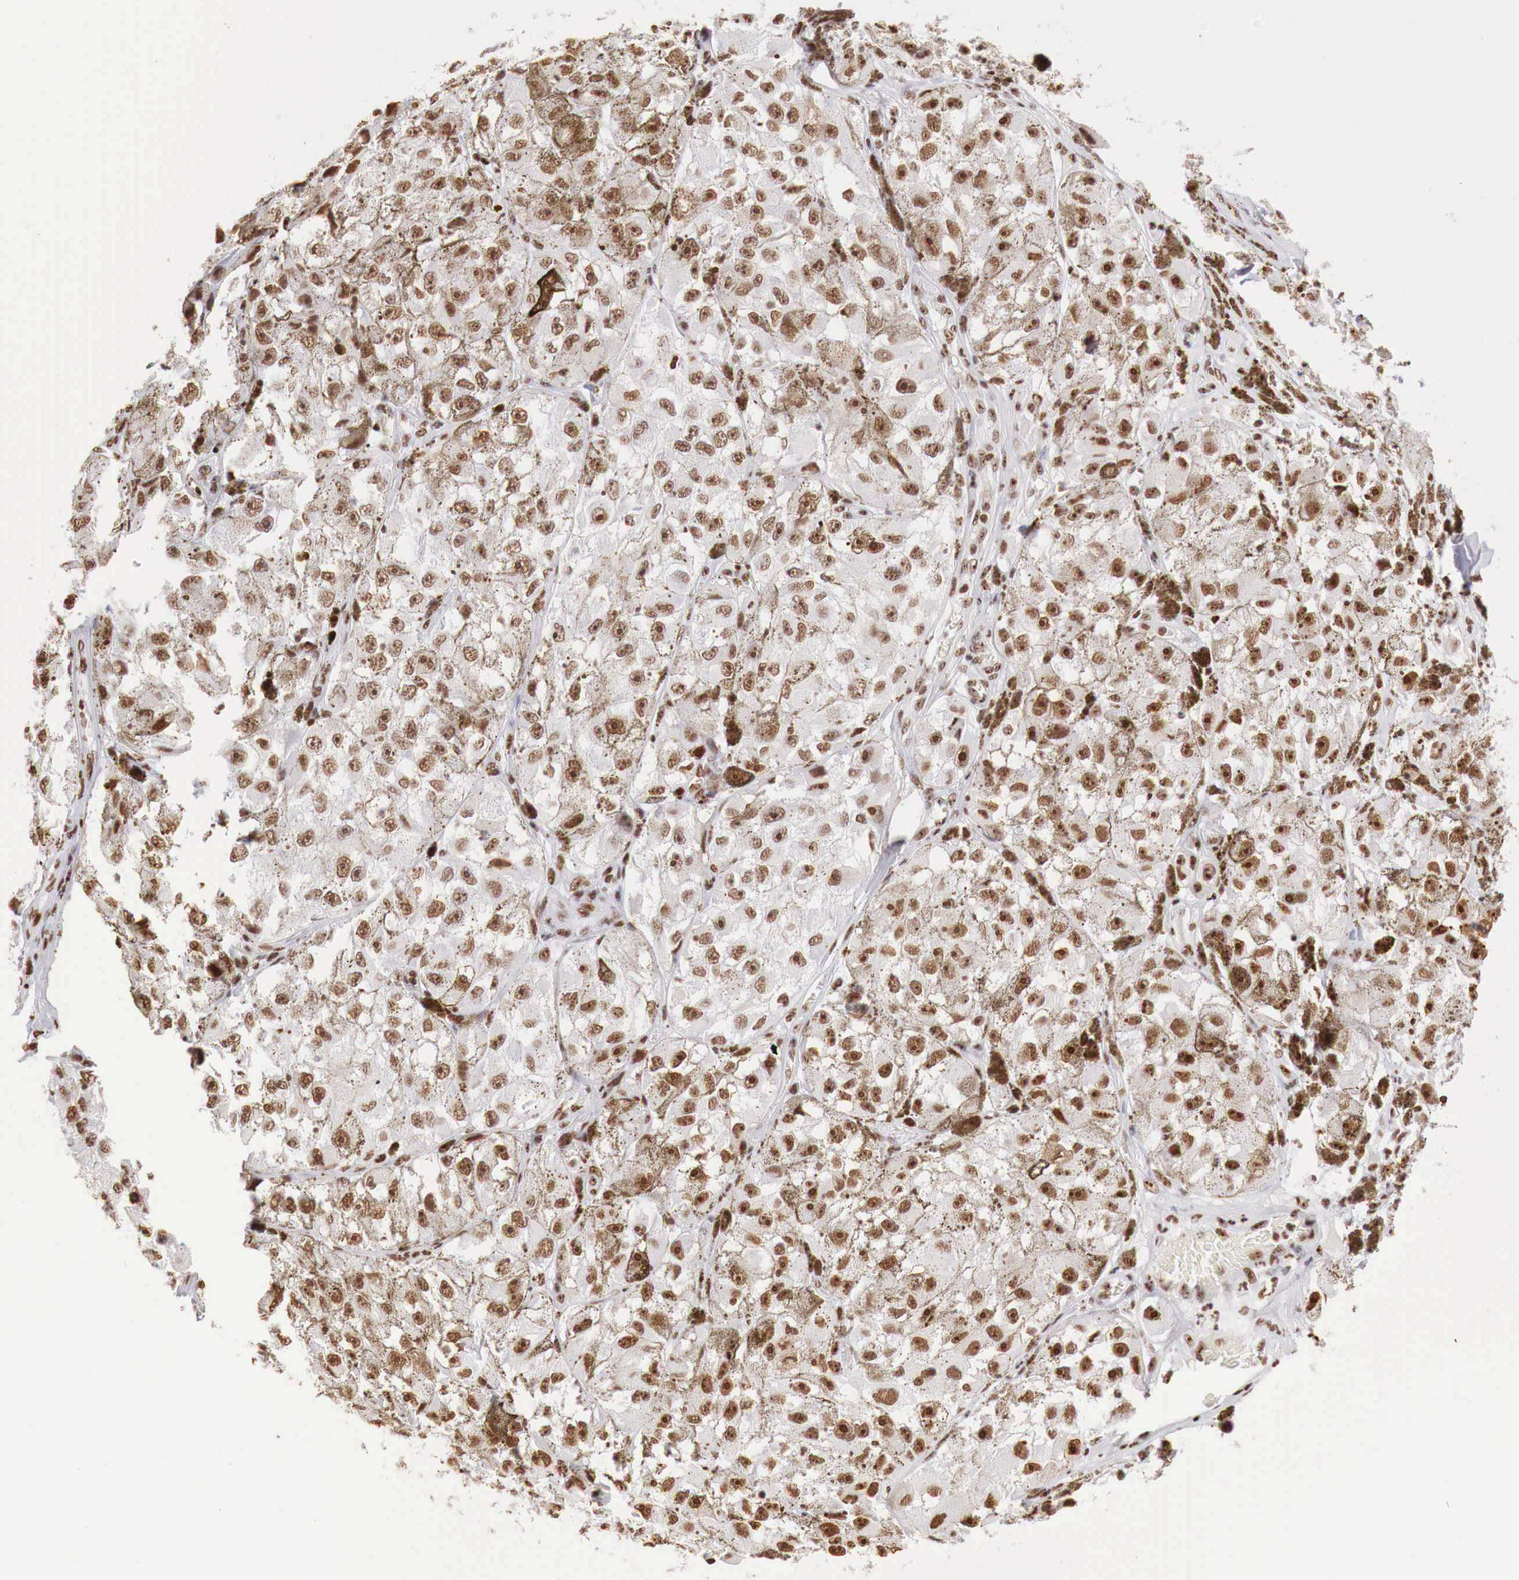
{"staining": {"intensity": "strong", "quantity": ">75%", "location": "cytoplasmic/membranous,nuclear"}, "tissue": "melanoma", "cell_type": "Tumor cells", "image_type": "cancer", "snomed": [{"axis": "morphology", "description": "Malignant melanoma, NOS"}, {"axis": "topography", "description": "Skin"}], "caption": "Strong cytoplasmic/membranous and nuclear staining for a protein is appreciated in approximately >75% of tumor cells of malignant melanoma using IHC.", "gene": "DKC1", "patient": {"sex": "male", "age": 67}}